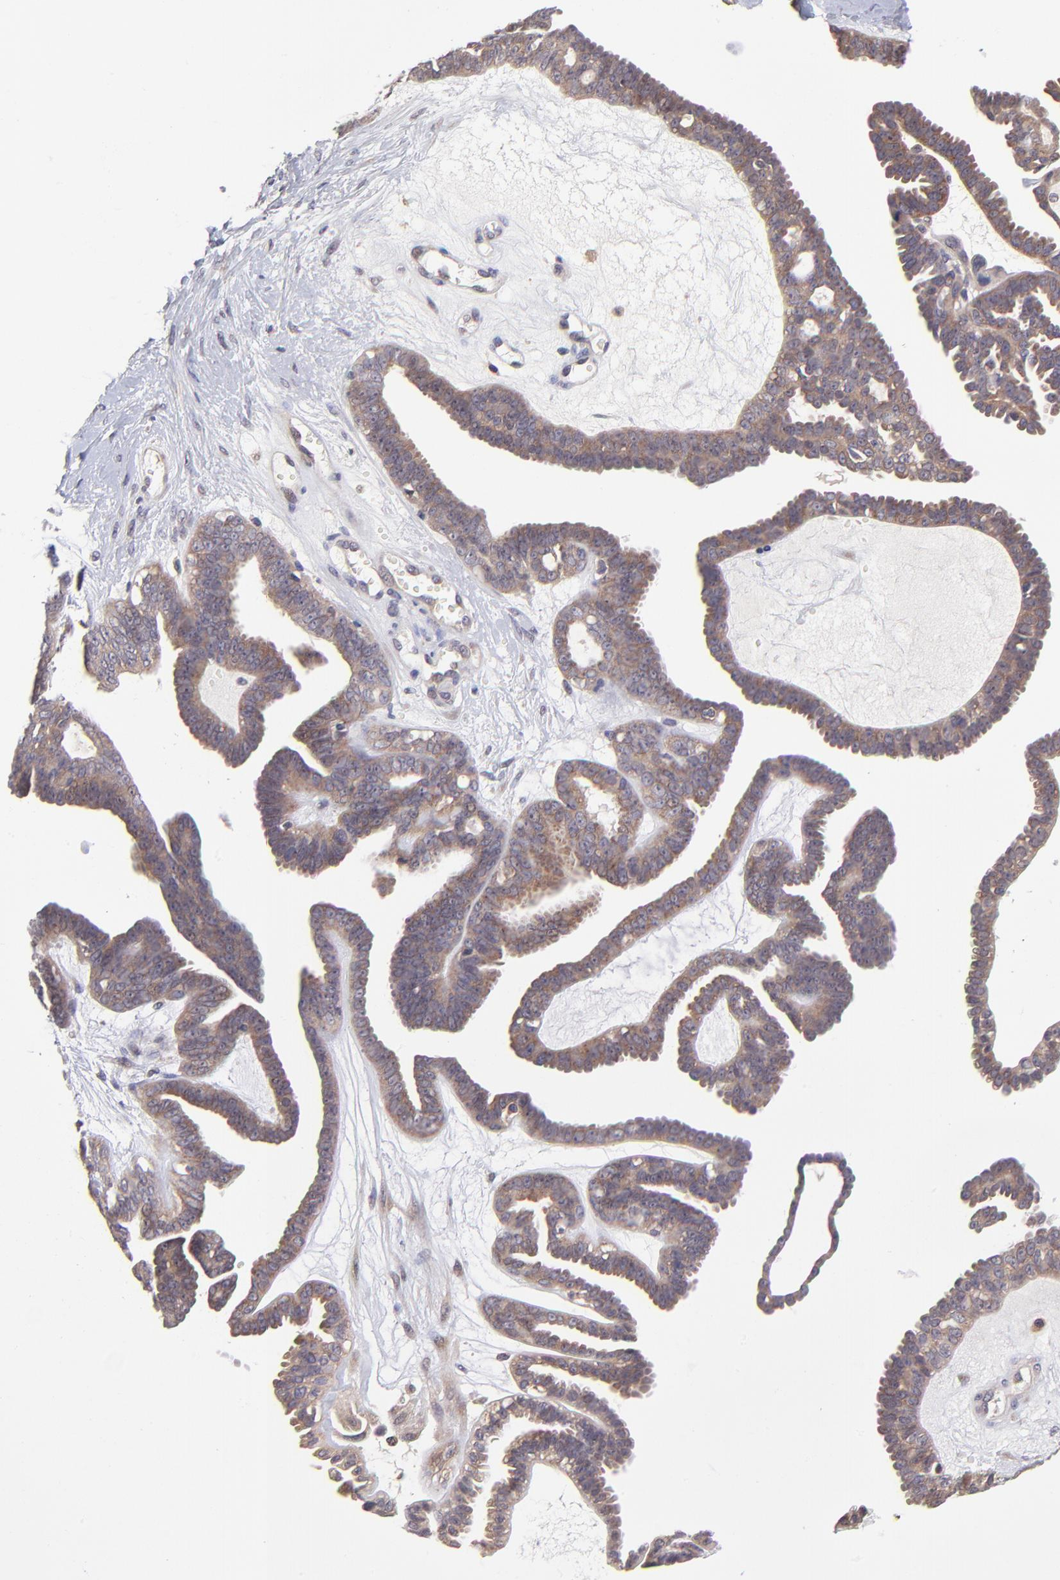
{"staining": {"intensity": "weak", "quantity": "<25%", "location": "cytoplasmic/membranous,nuclear"}, "tissue": "ovarian cancer", "cell_type": "Tumor cells", "image_type": "cancer", "snomed": [{"axis": "morphology", "description": "Cystadenocarcinoma, serous, NOS"}, {"axis": "topography", "description": "Ovary"}], "caption": "IHC image of neoplastic tissue: human ovarian cancer stained with DAB displays no significant protein expression in tumor cells.", "gene": "NSF", "patient": {"sex": "female", "age": 71}}